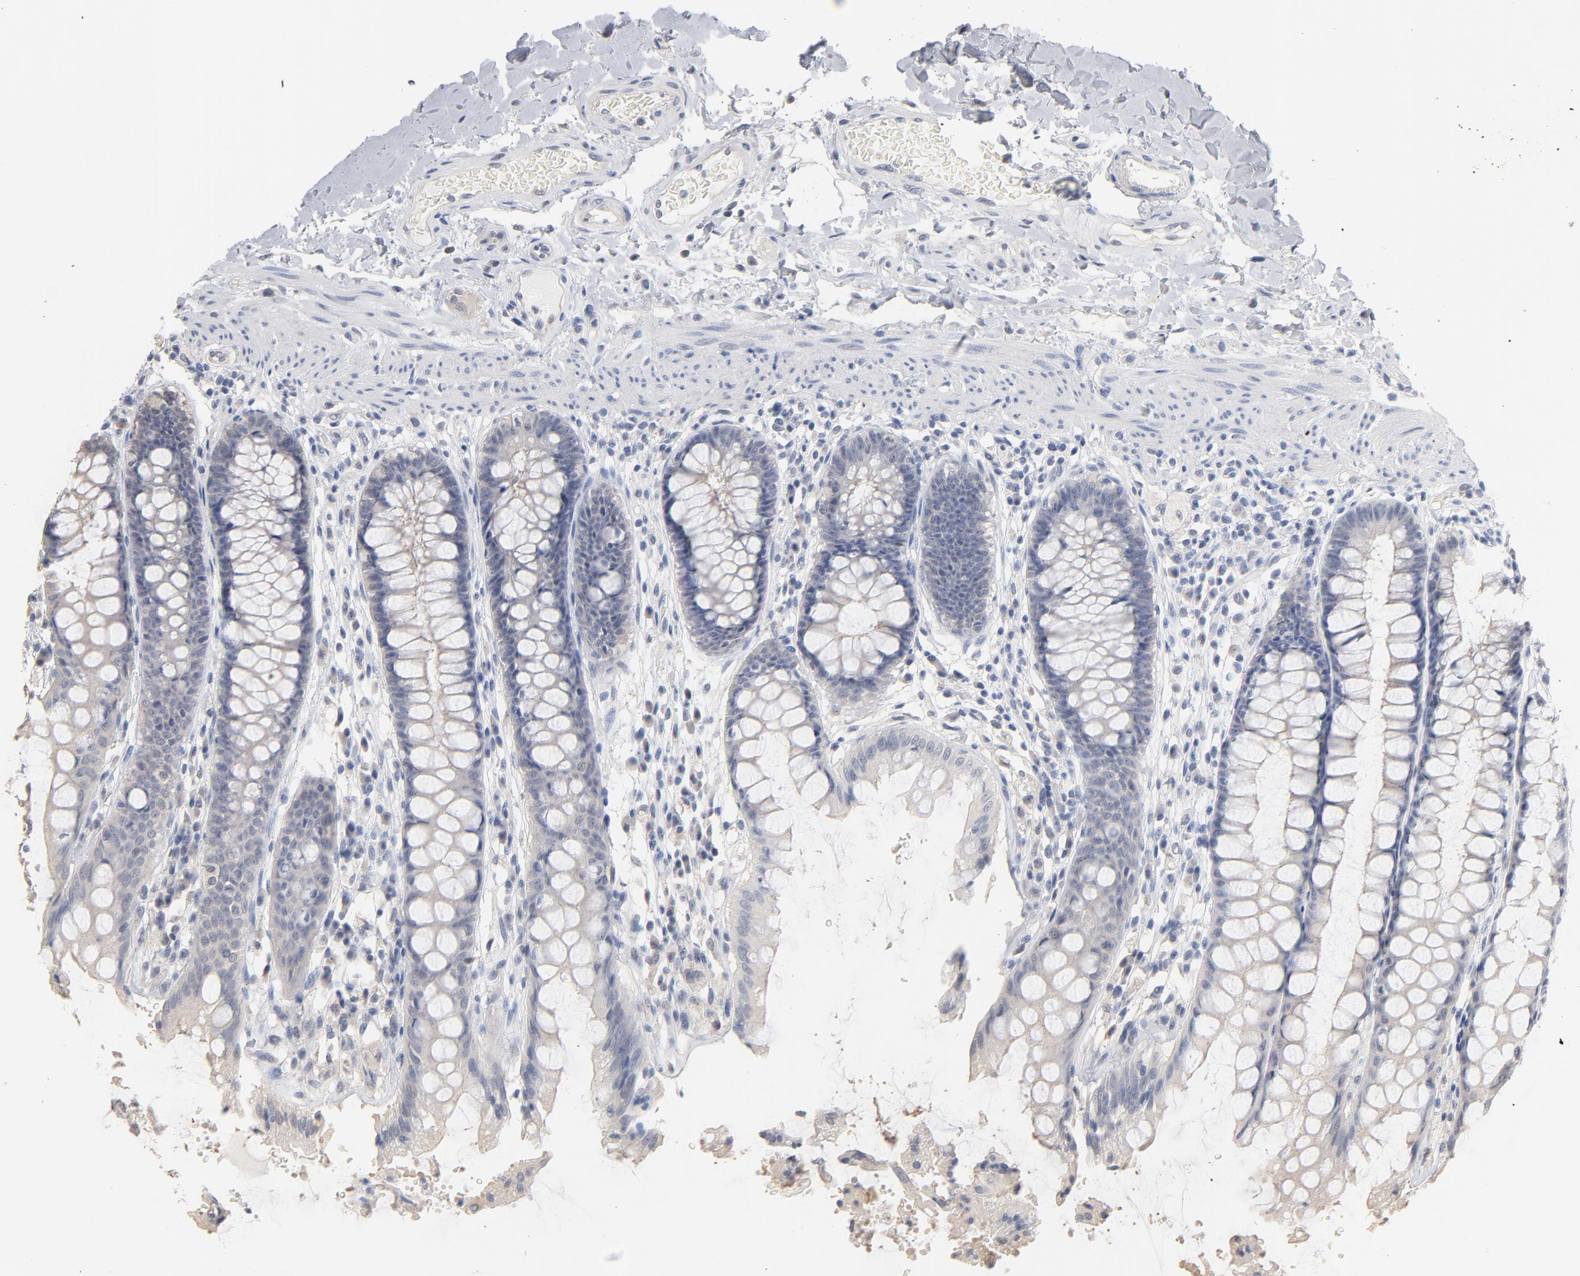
{"staining": {"intensity": "weak", "quantity": ">75%", "location": "cytoplasmic/membranous"}, "tissue": "rectum", "cell_type": "Glandular cells", "image_type": "normal", "snomed": [{"axis": "morphology", "description": "Normal tissue, NOS"}, {"axis": "topography", "description": "Rectum"}], "caption": "Brown immunohistochemical staining in unremarkable rectum reveals weak cytoplasmic/membranous expression in about >75% of glandular cells. The staining is performed using DAB brown chromogen to label protein expression. The nuclei are counter-stained blue using hematoxylin.", "gene": "DNAL4", "patient": {"sex": "female", "age": 46}}